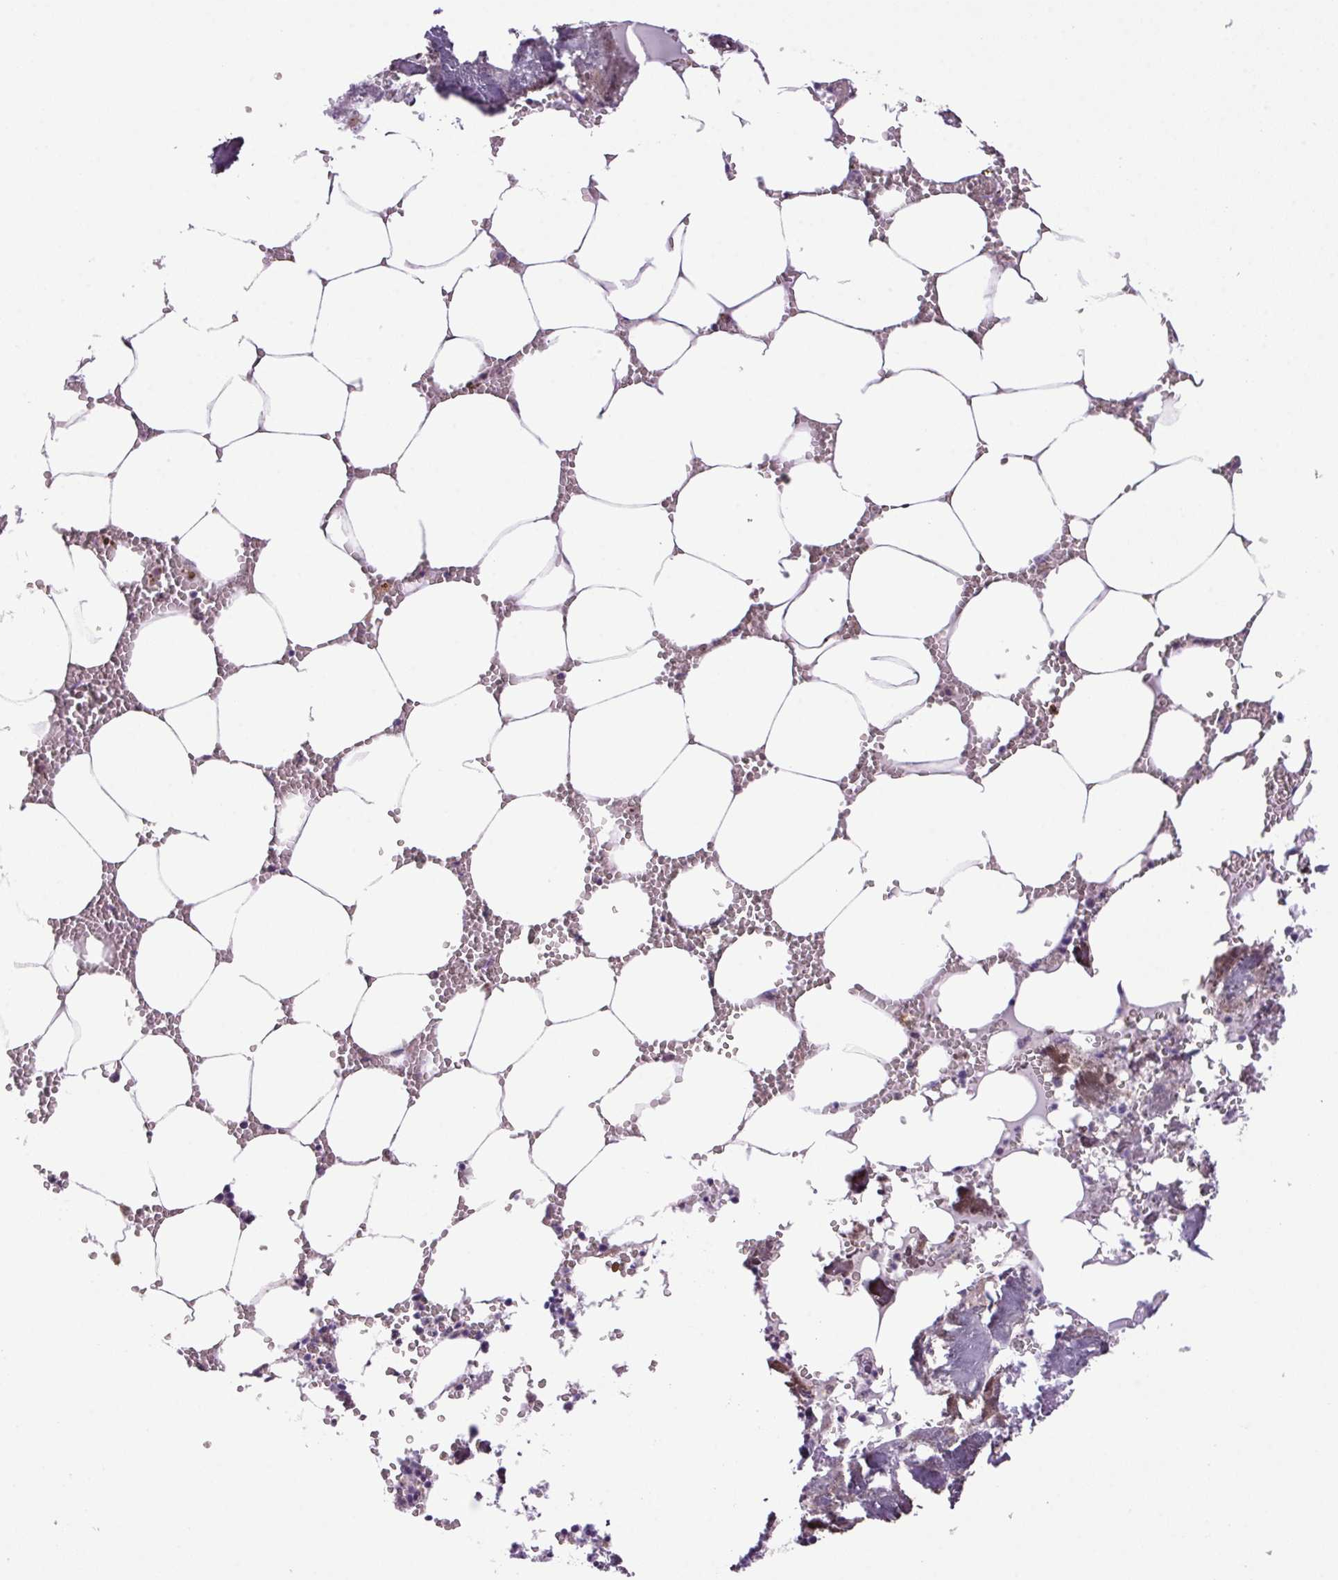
{"staining": {"intensity": "negative", "quantity": "none", "location": "none"}, "tissue": "bone marrow", "cell_type": "Hematopoietic cells", "image_type": "normal", "snomed": [{"axis": "morphology", "description": "Normal tissue, NOS"}, {"axis": "topography", "description": "Bone marrow"}], "caption": "The immunohistochemistry histopathology image has no significant expression in hematopoietic cells of bone marrow. (Brightfield microscopy of DAB (3,3'-diaminobenzidine) immunohistochemistry (IHC) at high magnification).", "gene": "VWA3B", "patient": {"sex": "male", "age": 54}}